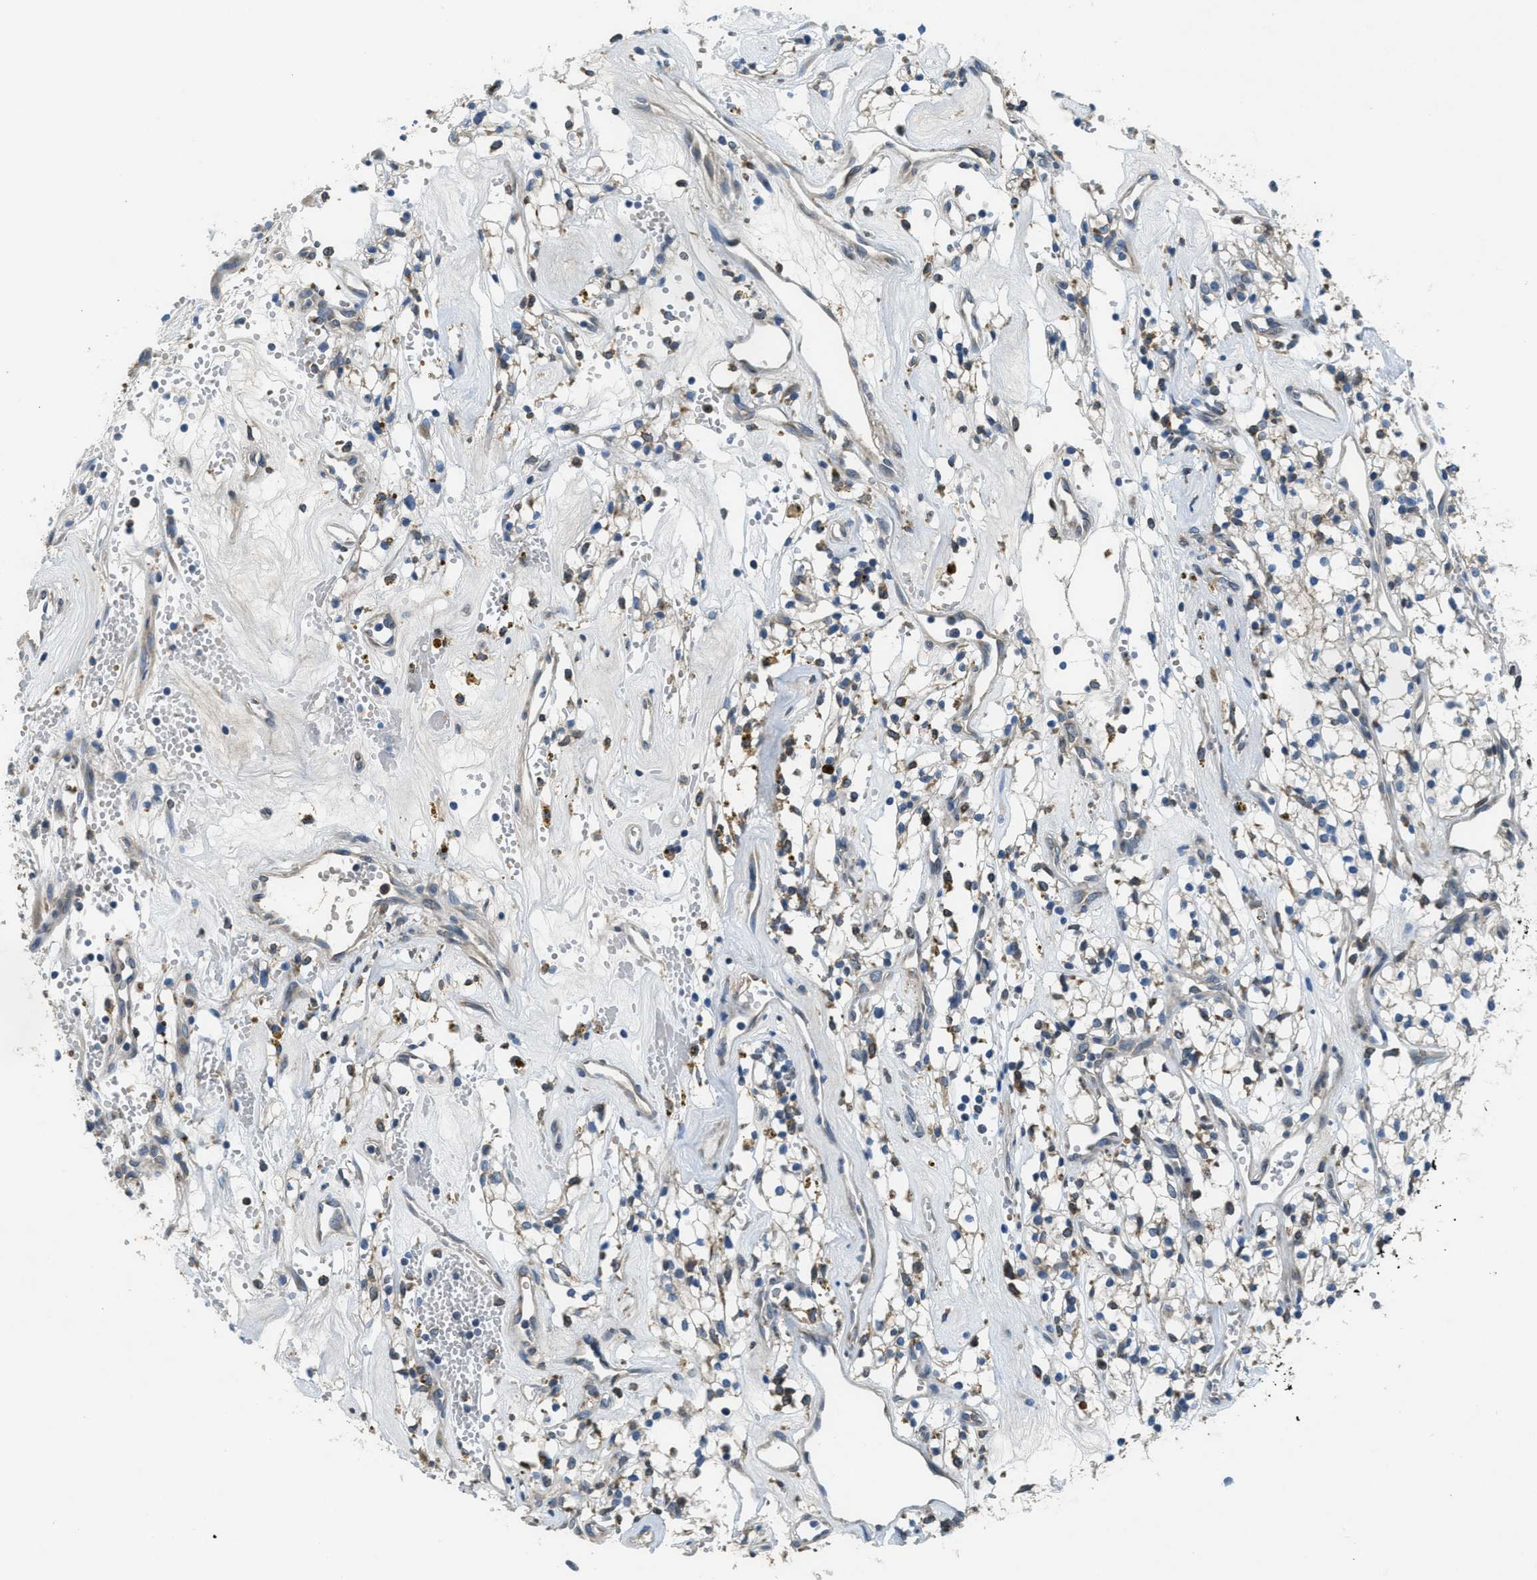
{"staining": {"intensity": "negative", "quantity": "none", "location": "none"}, "tissue": "renal cancer", "cell_type": "Tumor cells", "image_type": "cancer", "snomed": [{"axis": "morphology", "description": "Adenocarcinoma, NOS"}, {"axis": "topography", "description": "Kidney"}], "caption": "Human renal cancer stained for a protein using IHC exhibits no expression in tumor cells.", "gene": "MPDU1", "patient": {"sex": "male", "age": 59}}